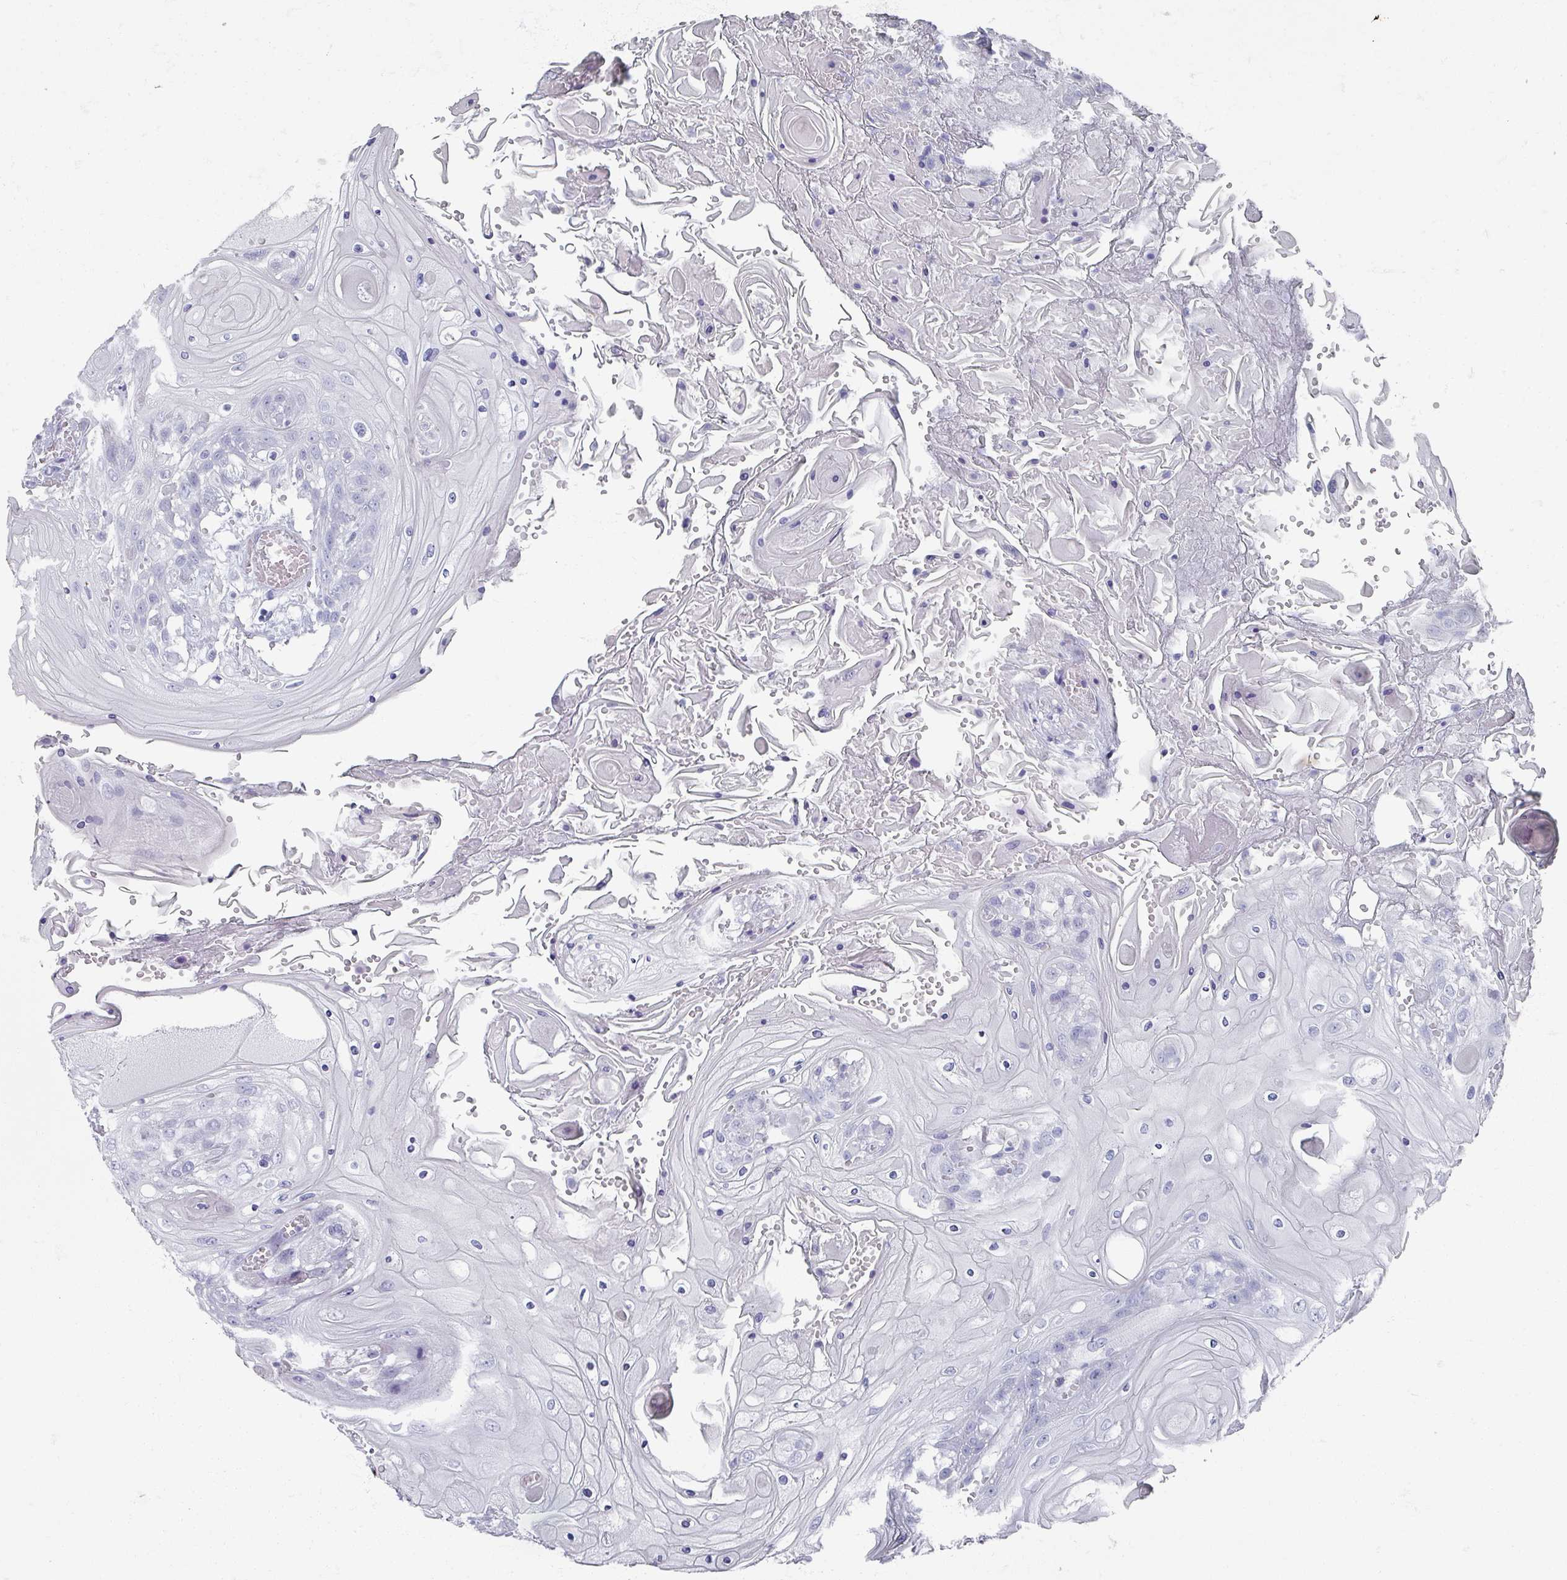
{"staining": {"intensity": "negative", "quantity": "none", "location": "none"}, "tissue": "head and neck cancer", "cell_type": "Tumor cells", "image_type": "cancer", "snomed": [{"axis": "morphology", "description": "Squamous cell carcinoma, NOS"}, {"axis": "topography", "description": "Head-Neck"}], "caption": "IHC of head and neck cancer (squamous cell carcinoma) demonstrates no staining in tumor cells.", "gene": "OMG", "patient": {"sex": "female", "age": 43}}